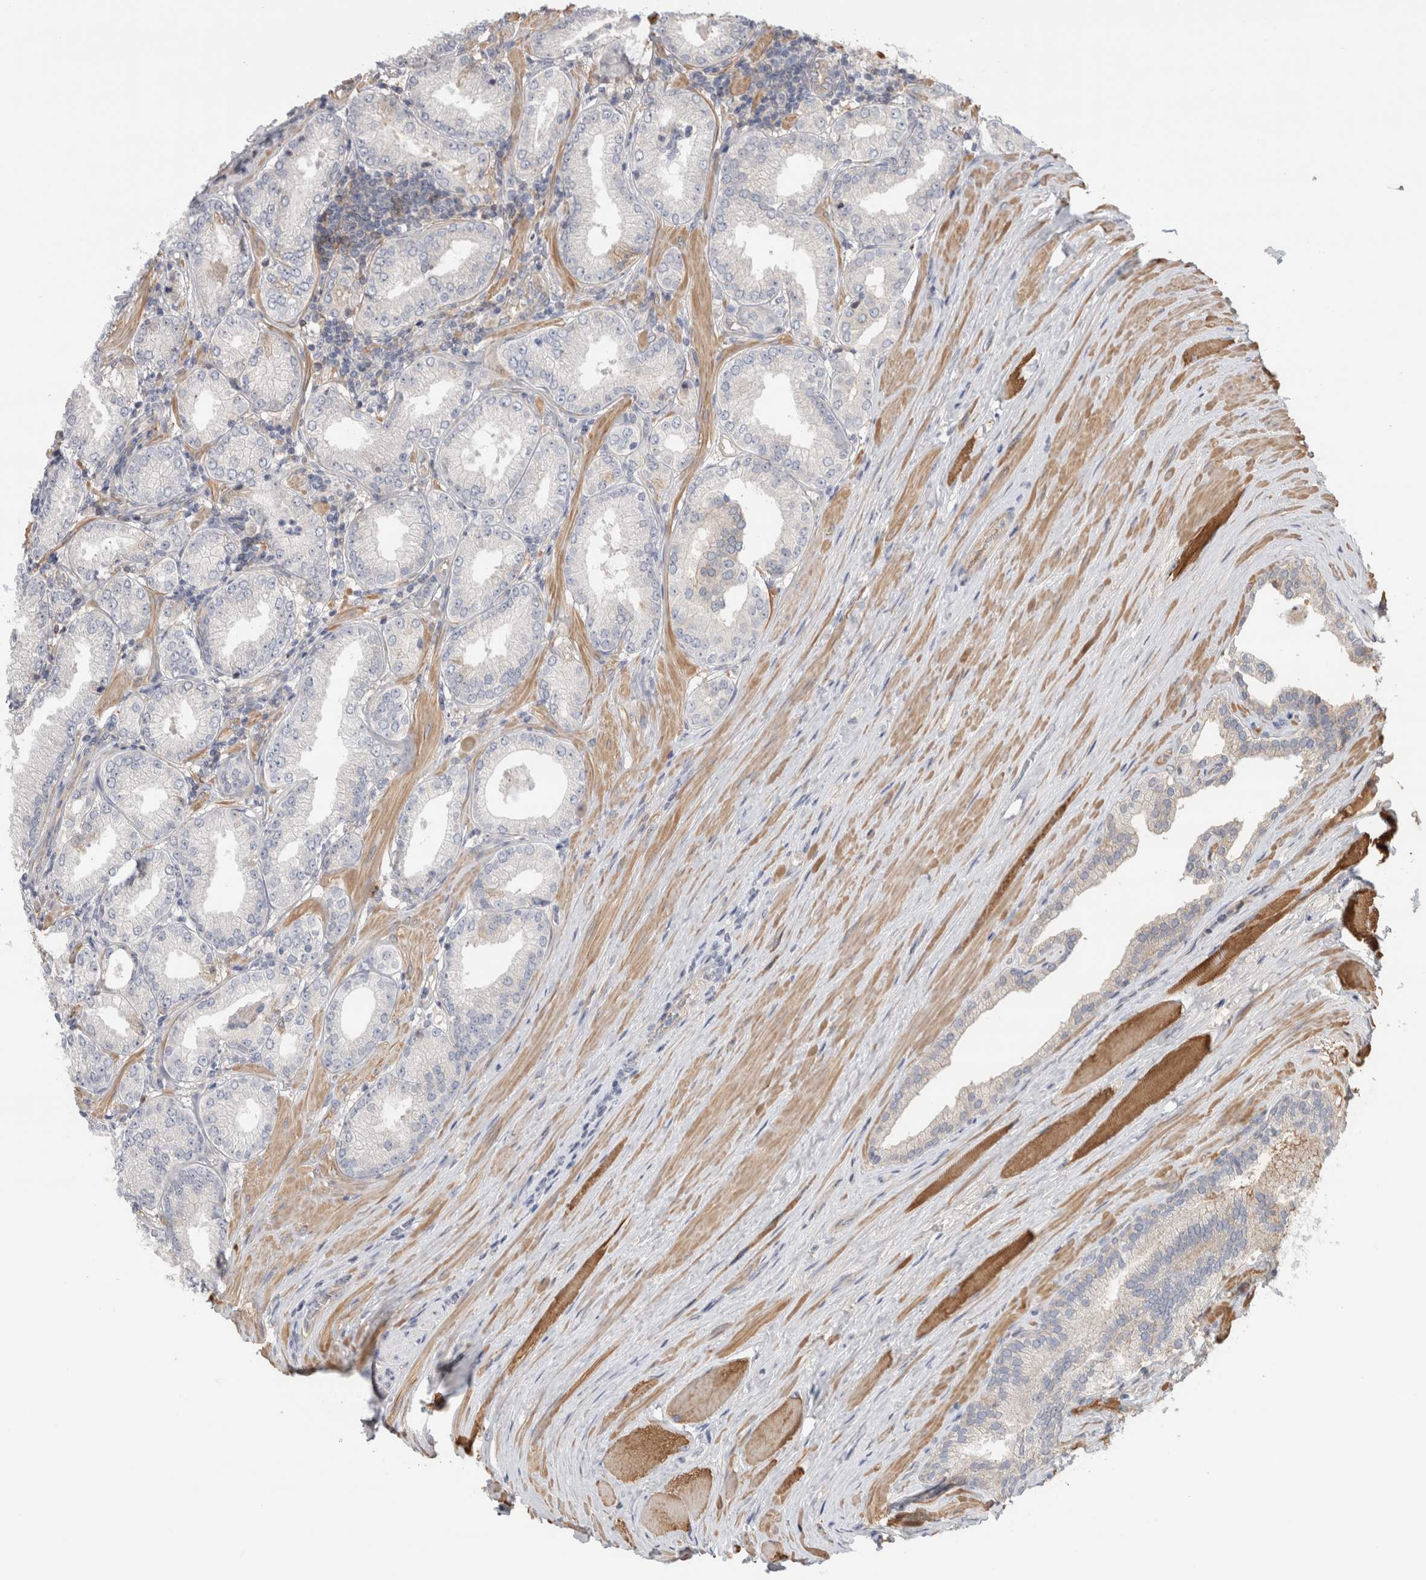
{"staining": {"intensity": "negative", "quantity": "none", "location": "none"}, "tissue": "prostate cancer", "cell_type": "Tumor cells", "image_type": "cancer", "snomed": [{"axis": "morphology", "description": "Adenocarcinoma, Low grade"}, {"axis": "topography", "description": "Prostate"}], "caption": "This histopathology image is of prostate cancer stained with immunohistochemistry (IHC) to label a protein in brown with the nuclei are counter-stained blue. There is no expression in tumor cells.", "gene": "CFI", "patient": {"sex": "male", "age": 62}}